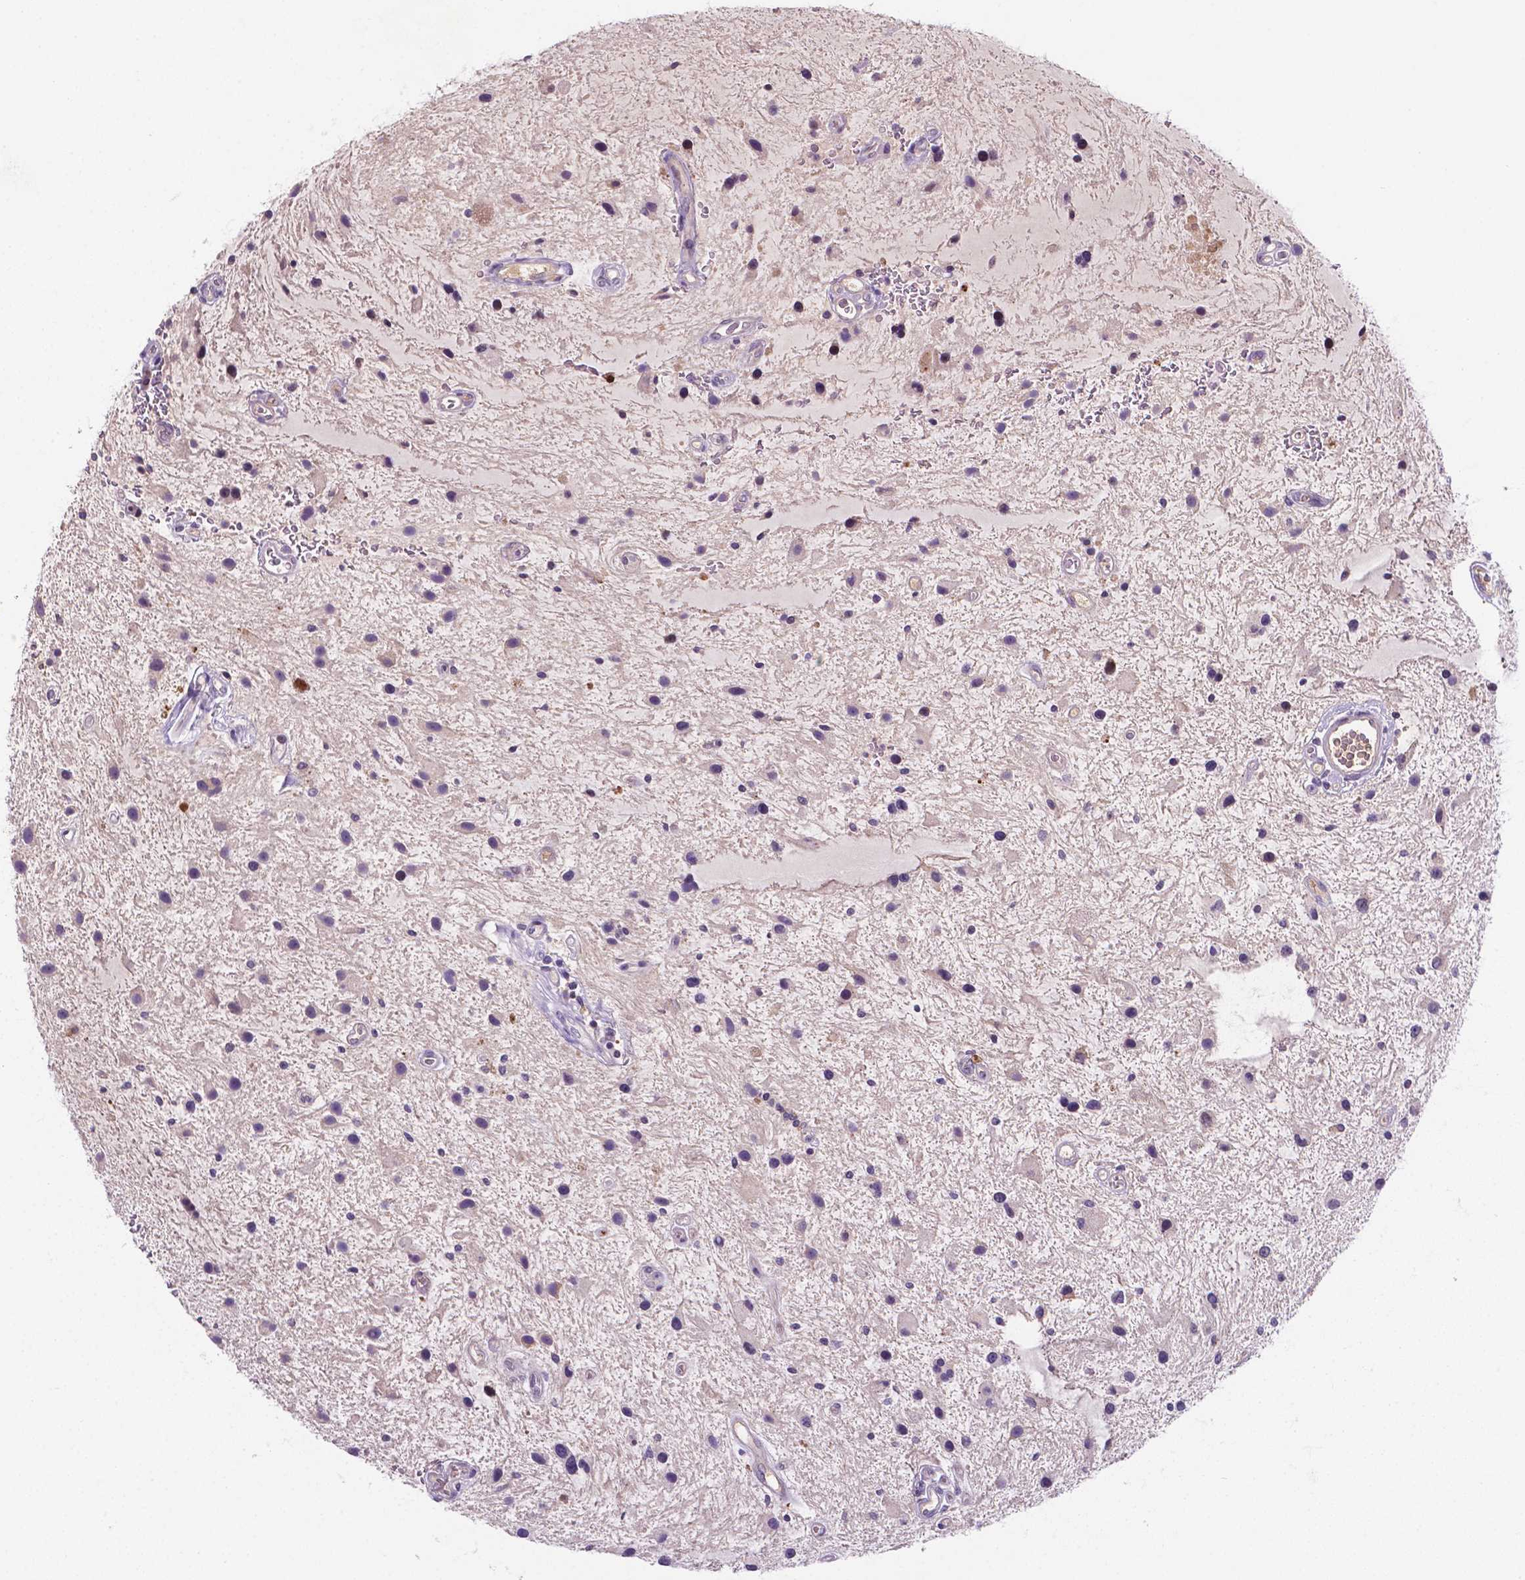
{"staining": {"intensity": "negative", "quantity": "none", "location": "none"}, "tissue": "glioma", "cell_type": "Tumor cells", "image_type": "cancer", "snomed": [{"axis": "morphology", "description": "Glioma, malignant, Low grade"}, {"axis": "topography", "description": "Cerebellum"}], "caption": "The immunohistochemistry micrograph has no significant staining in tumor cells of glioma tissue.", "gene": "TM4SF20", "patient": {"sex": "female", "age": 14}}